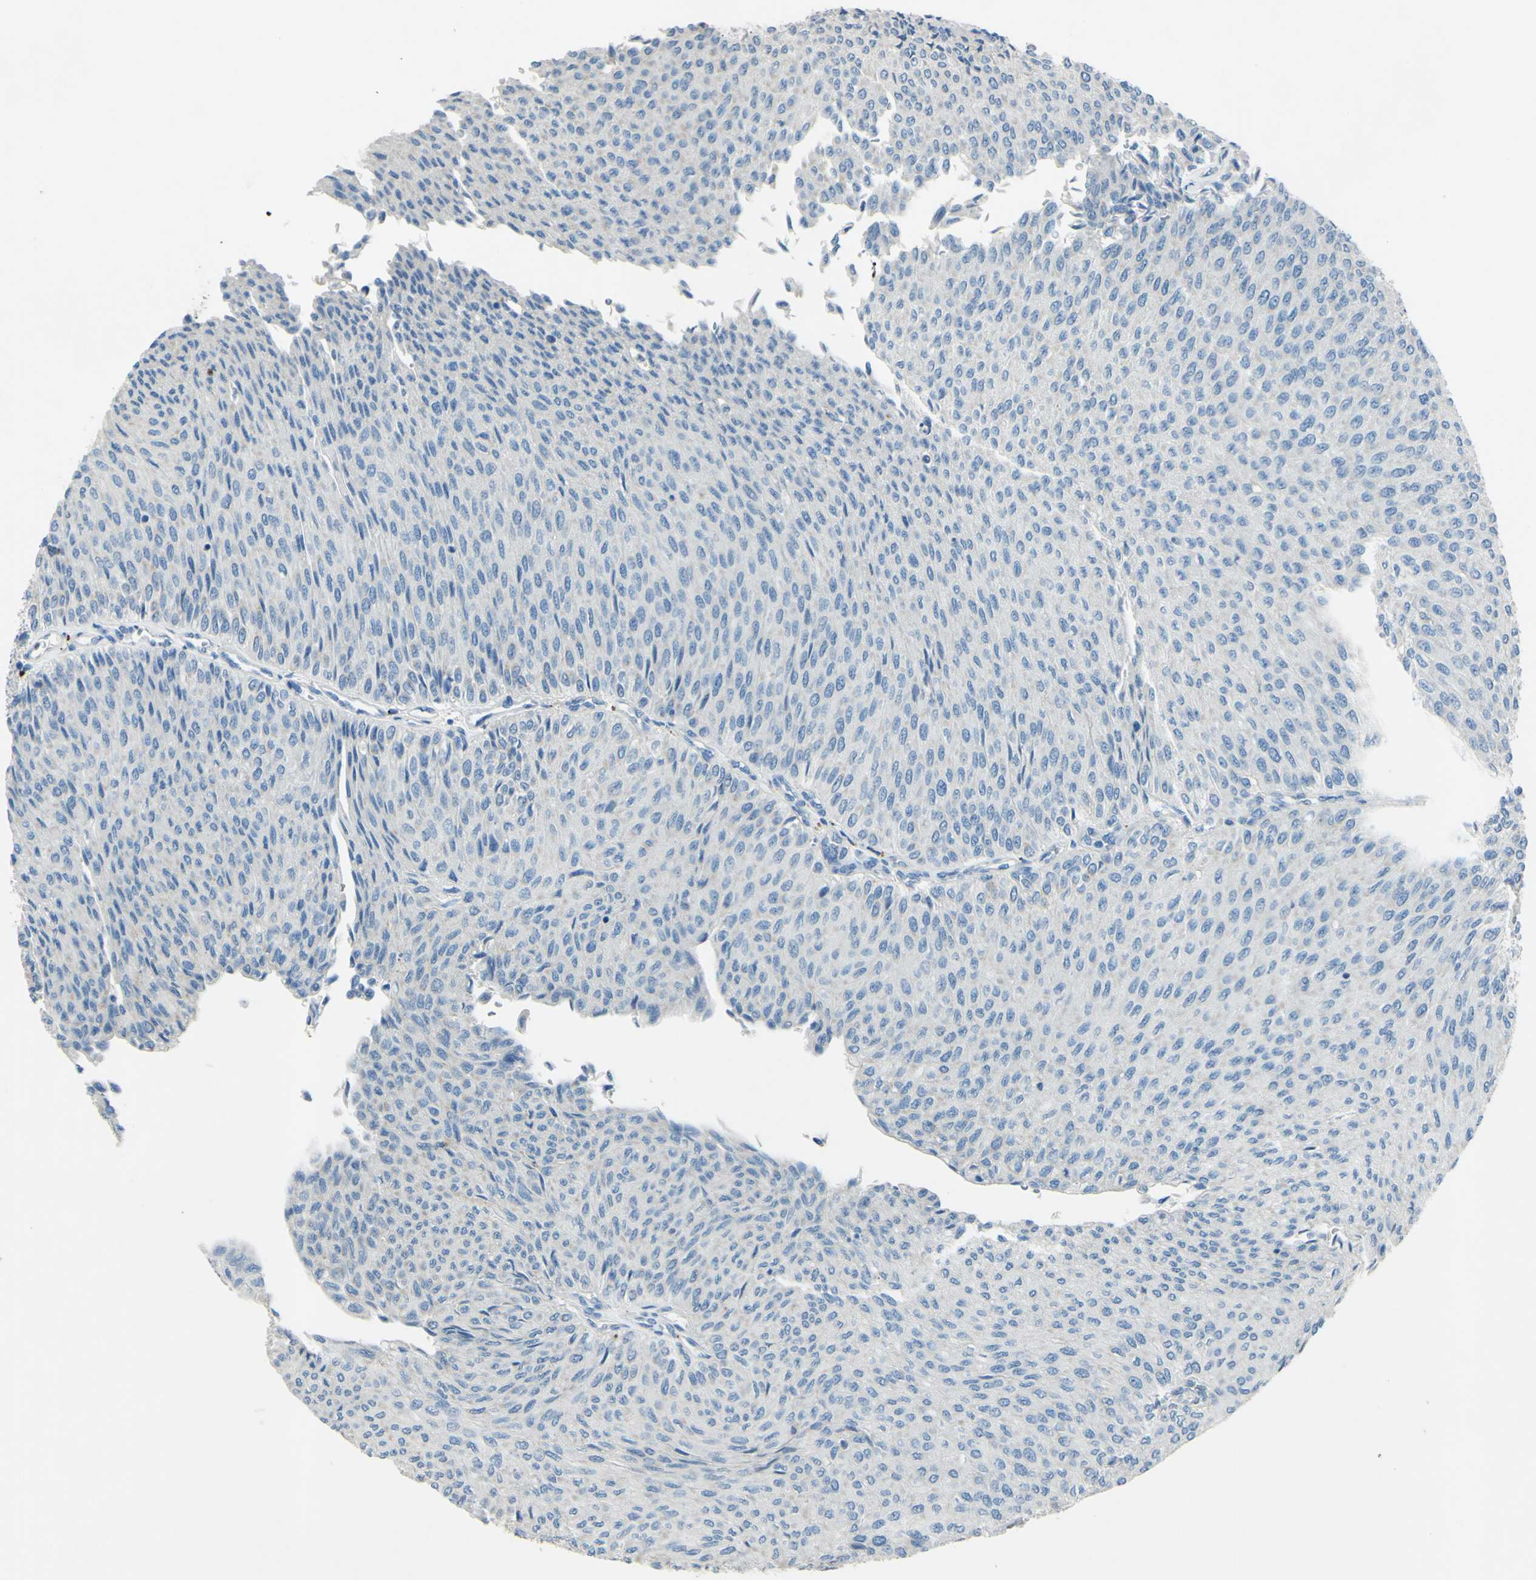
{"staining": {"intensity": "negative", "quantity": "none", "location": "none"}, "tissue": "urothelial cancer", "cell_type": "Tumor cells", "image_type": "cancer", "snomed": [{"axis": "morphology", "description": "Urothelial carcinoma, Low grade"}, {"axis": "topography", "description": "Urinary bladder"}], "caption": "Immunohistochemistry (IHC) micrograph of neoplastic tissue: low-grade urothelial carcinoma stained with DAB demonstrates no significant protein expression in tumor cells. The staining was performed using DAB (3,3'-diaminobenzidine) to visualize the protein expression in brown, while the nuclei were stained in blue with hematoxylin (Magnification: 20x).", "gene": "CDH10", "patient": {"sex": "male", "age": 78}}